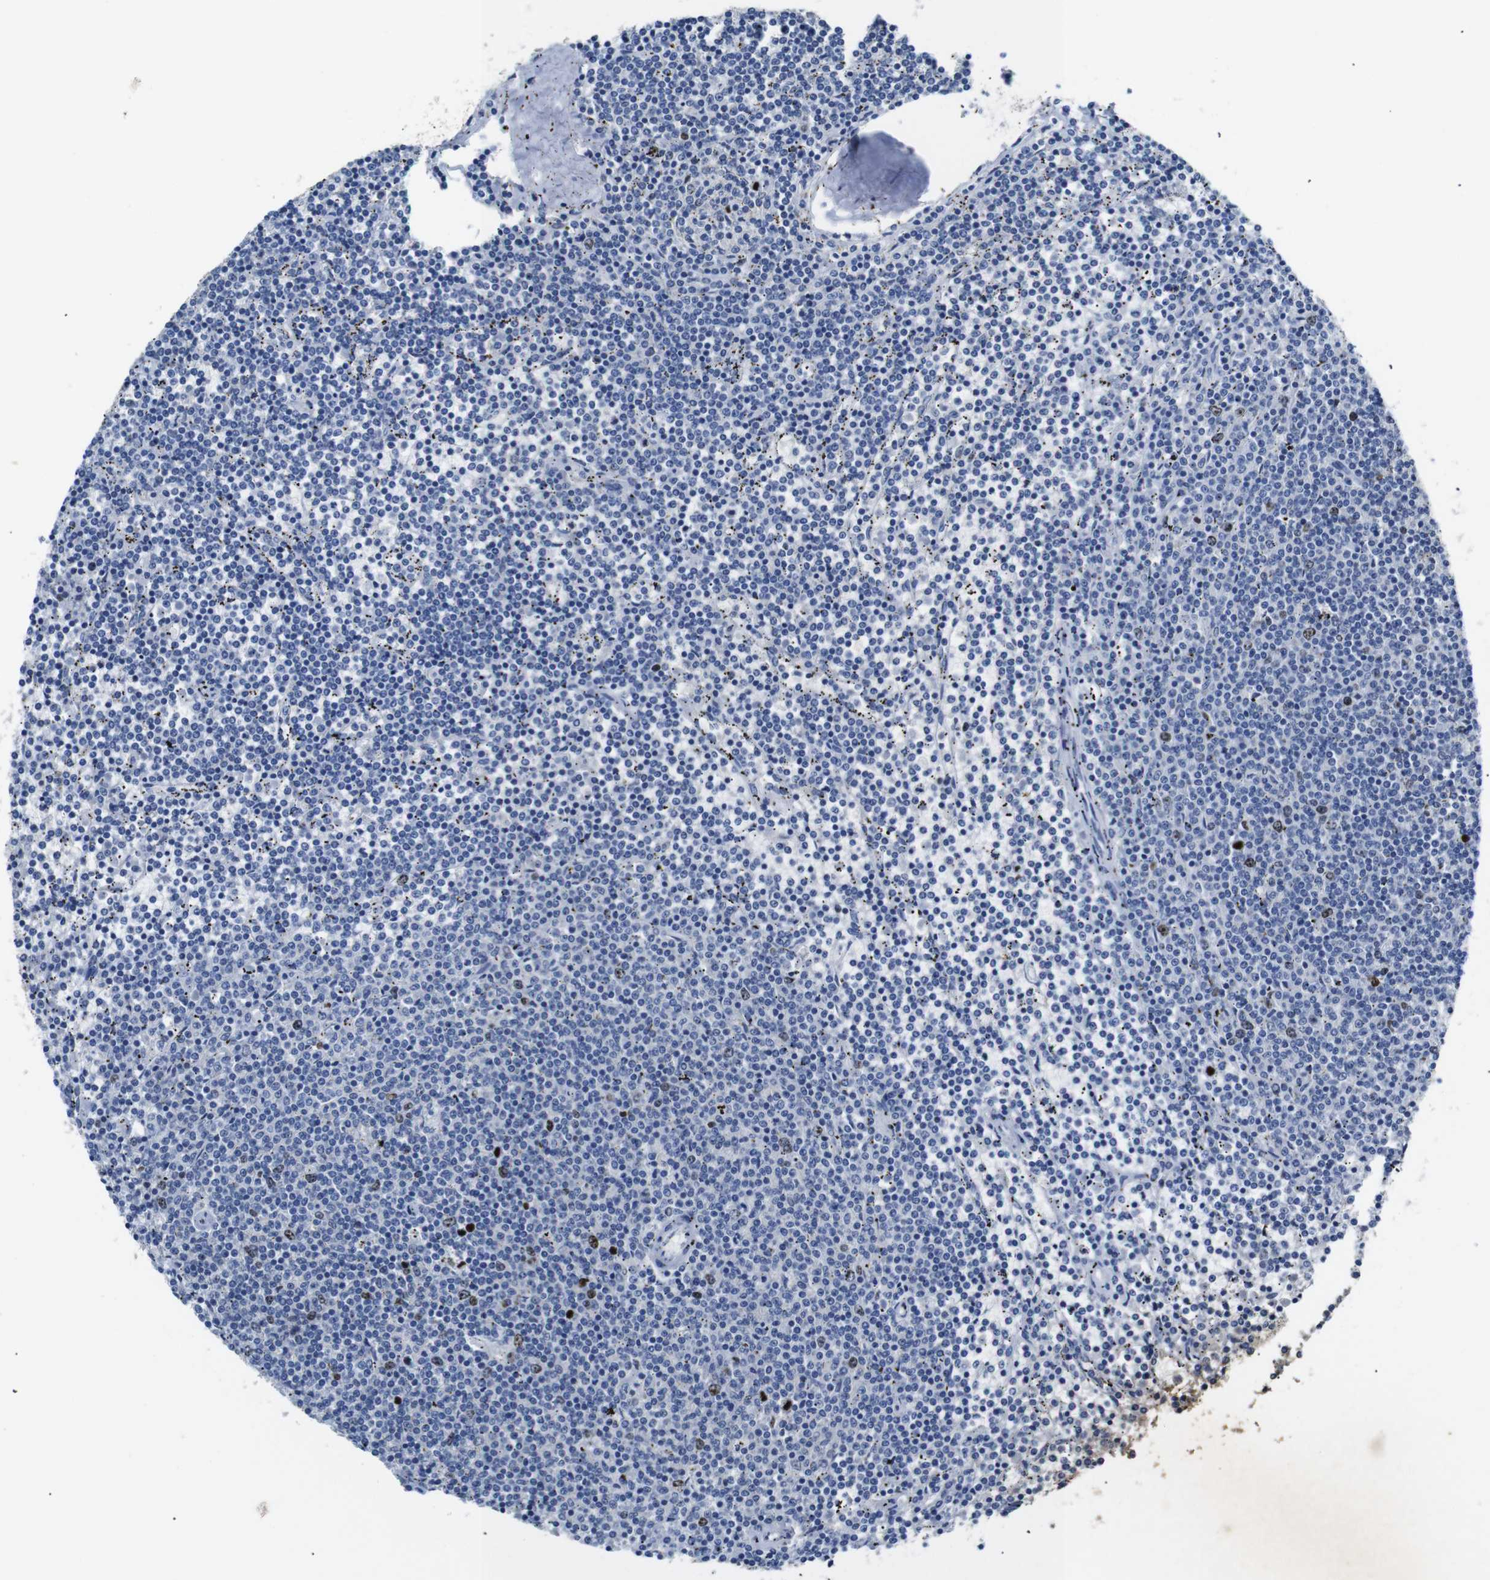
{"staining": {"intensity": "moderate", "quantity": "<25%", "location": "nuclear"}, "tissue": "lymphoma", "cell_type": "Tumor cells", "image_type": "cancer", "snomed": [{"axis": "morphology", "description": "Malignant lymphoma, non-Hodgkin's type, Low grade"}, {"axis": "topography", "description": "Spleen"}], "caption": "IHC histopathology image of low-grade malignant lymphoma, non-Hodgkin's type stained for a protein (brown), which exhibits low levels of moderate nuclear expression in about <25% of tumor cells.", "gene": "INCENP", "patient": {"sex": "female", "age": 50}}